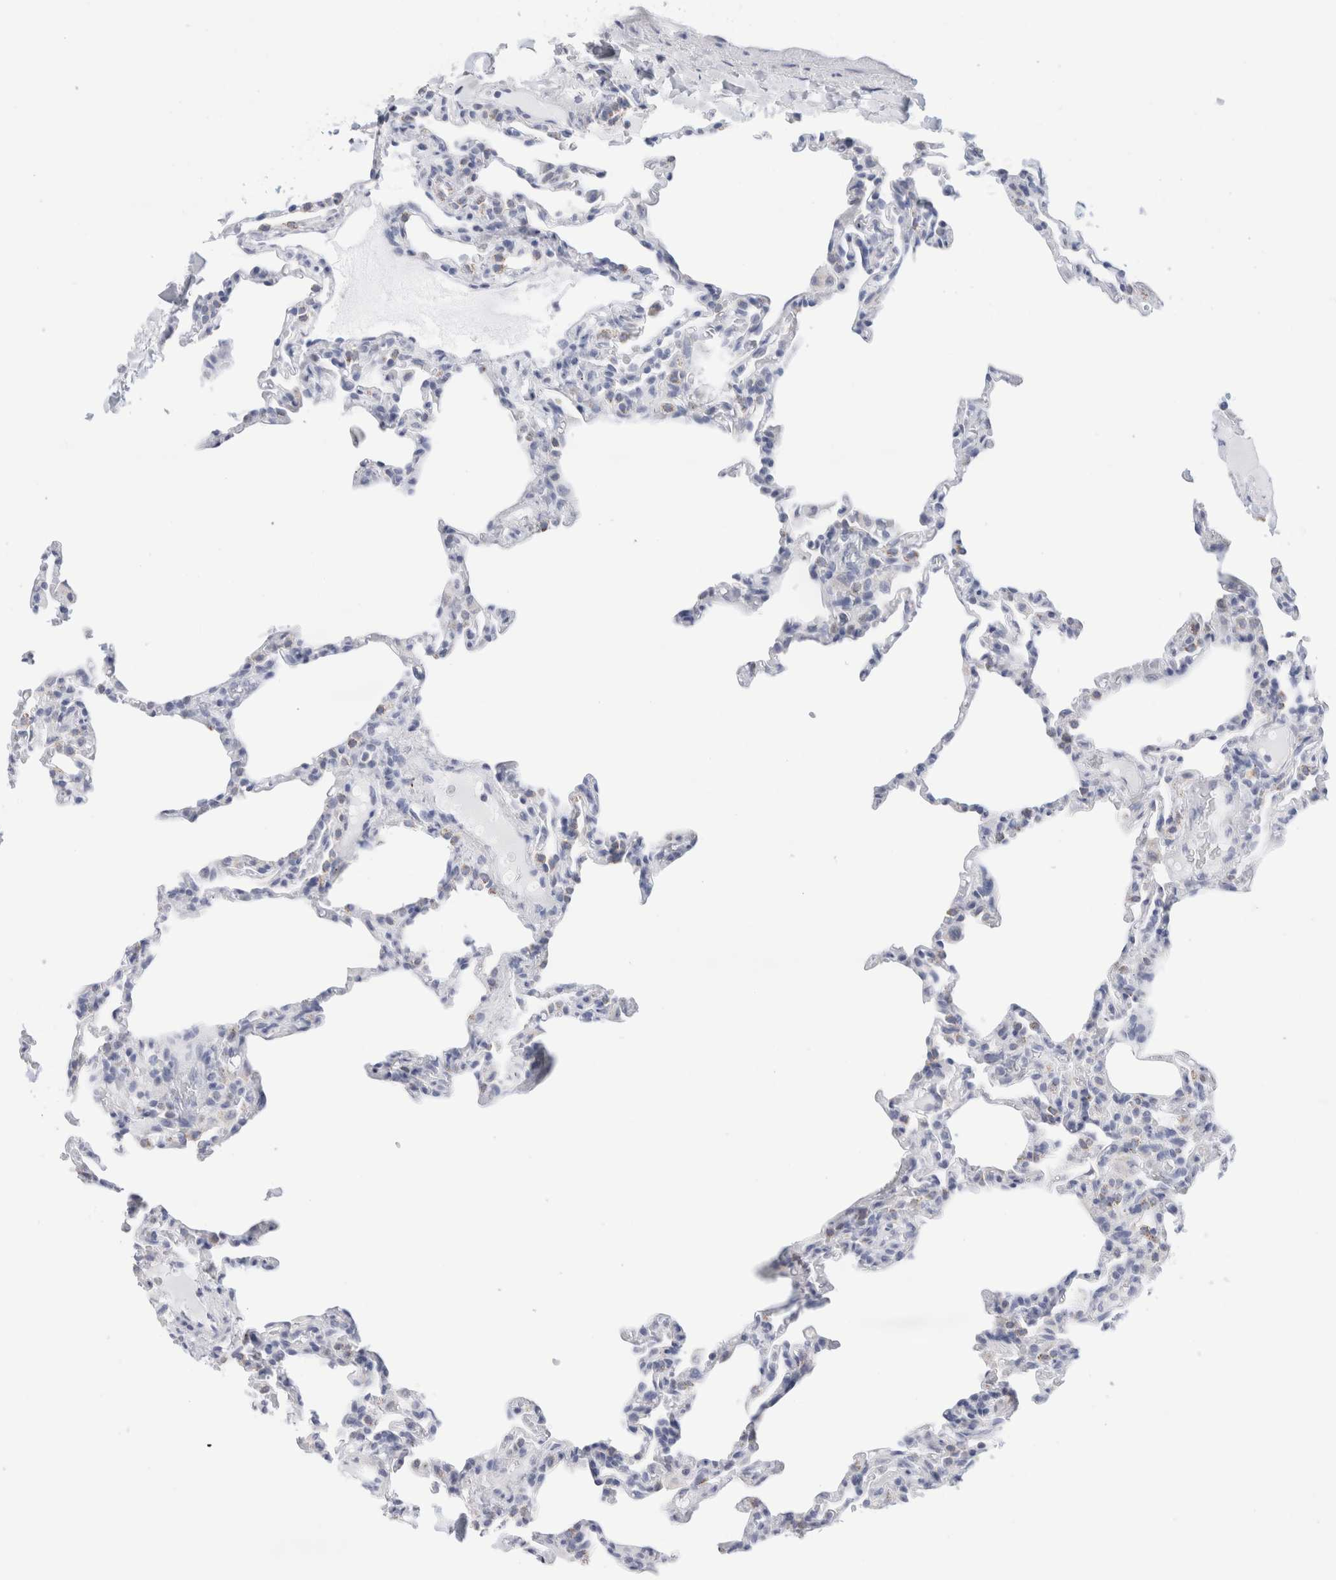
{"staining": {"intensity": "weak", "quantity": "<25%", "location": "cytoplasmic/membranous"}, "tissue": "lung", "cell_type": "Alveolar cells", "image_type": "normal", "snomed": [{"axis": "morphology", "description": "Normal tissue, NOS"}, {"axis": "topography", "description": "Lung"}], "caption": "There is no significant positivity in alveolar cells of lung.", "gene": "ECHDC2", "patient": {"sex": "male", "age": 20}}